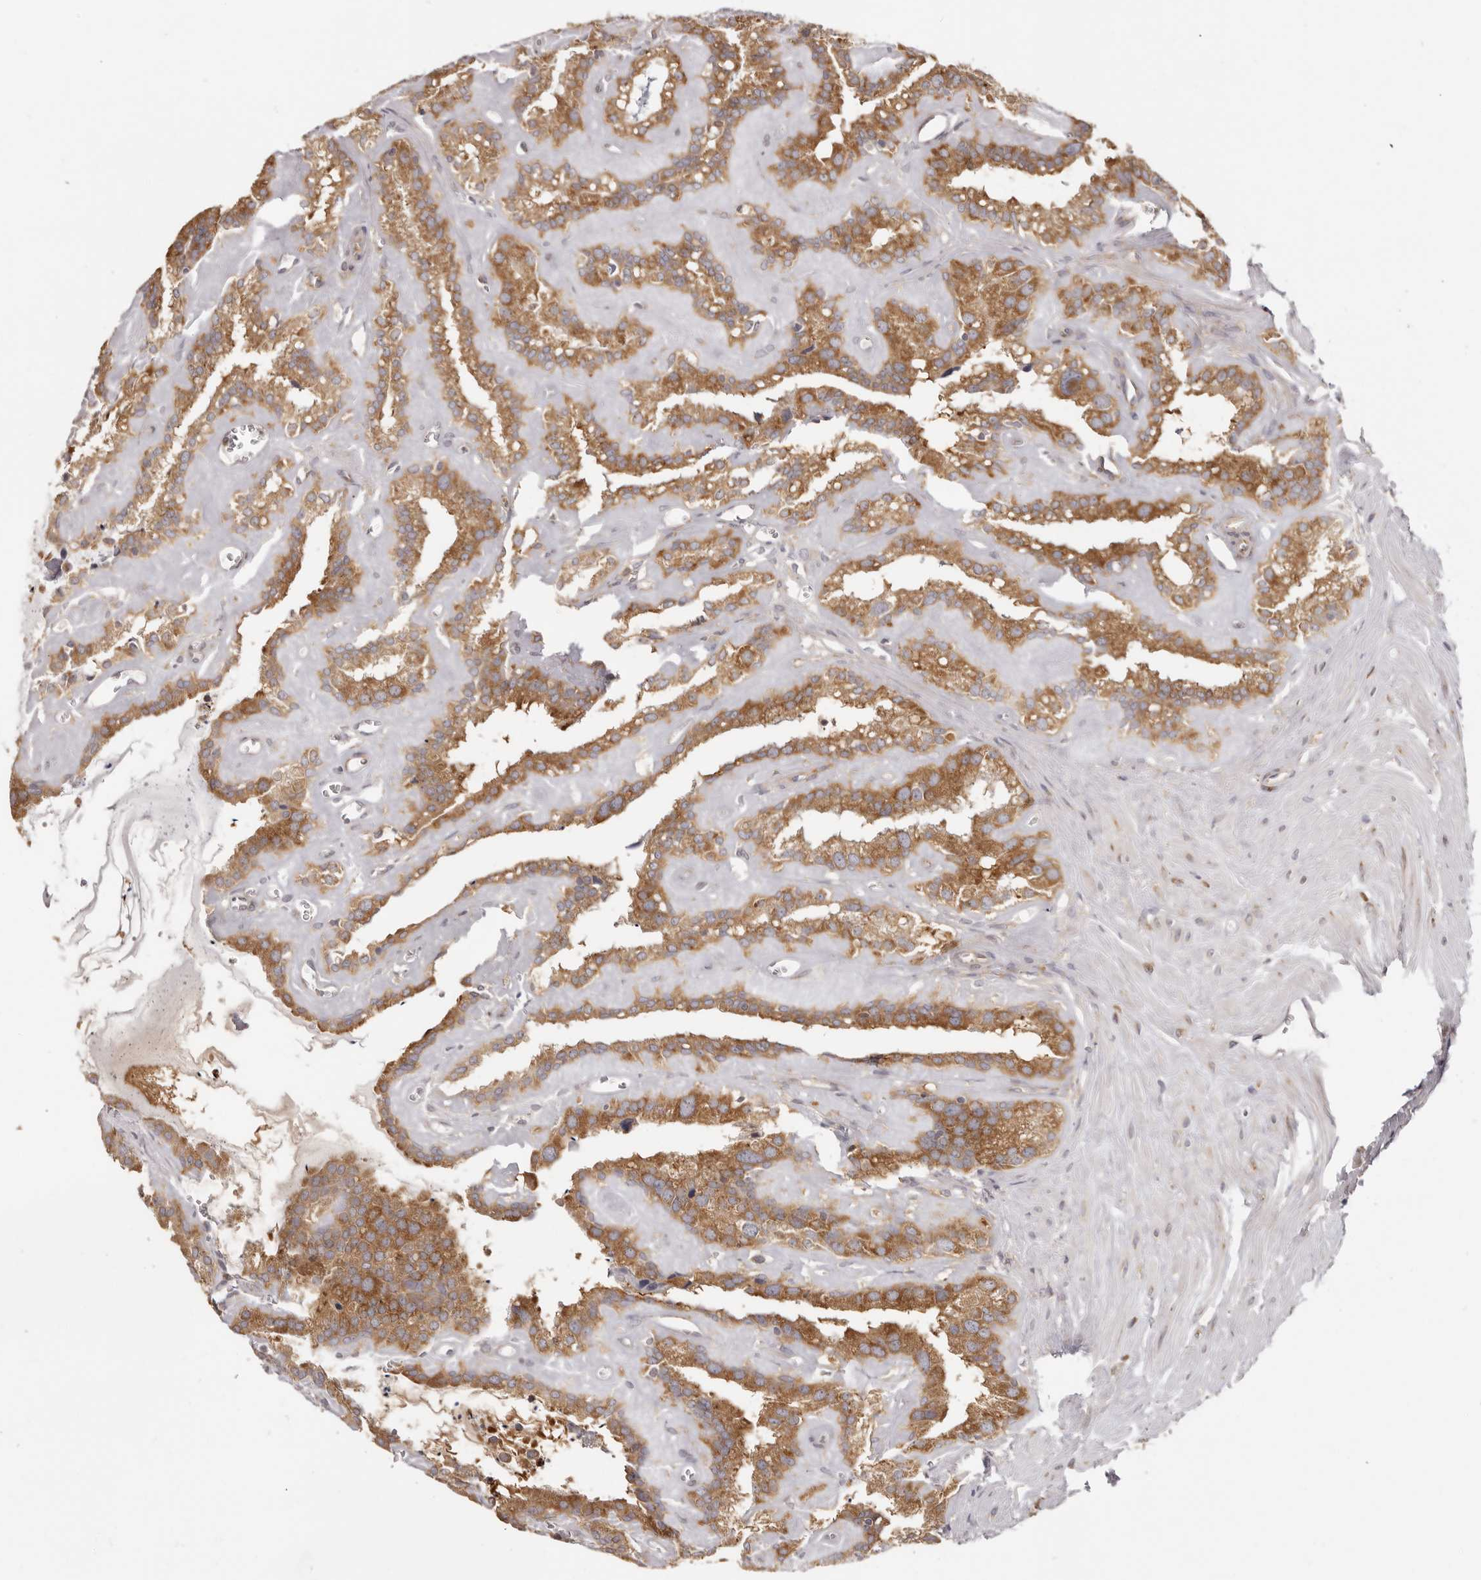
{"staining": {"intensity": "moderate", "quantity": ">75%", "location": "cytoplasmic/membranous"}, "tissue": "seminal vesicle", "cell_type": "Glandular cells", "image_type": "normal", "snomed": [{"axis": "morphology", "description": "Normal tissue, NOS"}, {"axis": "topography", "description": "Prostate"}, {"axis": "topography", "description": "Seminal veicle"}], "caption": "Human seminal vesicle stained for a protein (brown) displays moderate cytoplasmic/membranous positive expression in about >75% of glandular cells.", "gene": "EEF1E1", "patient": {"sex": "male", "age": 59}}